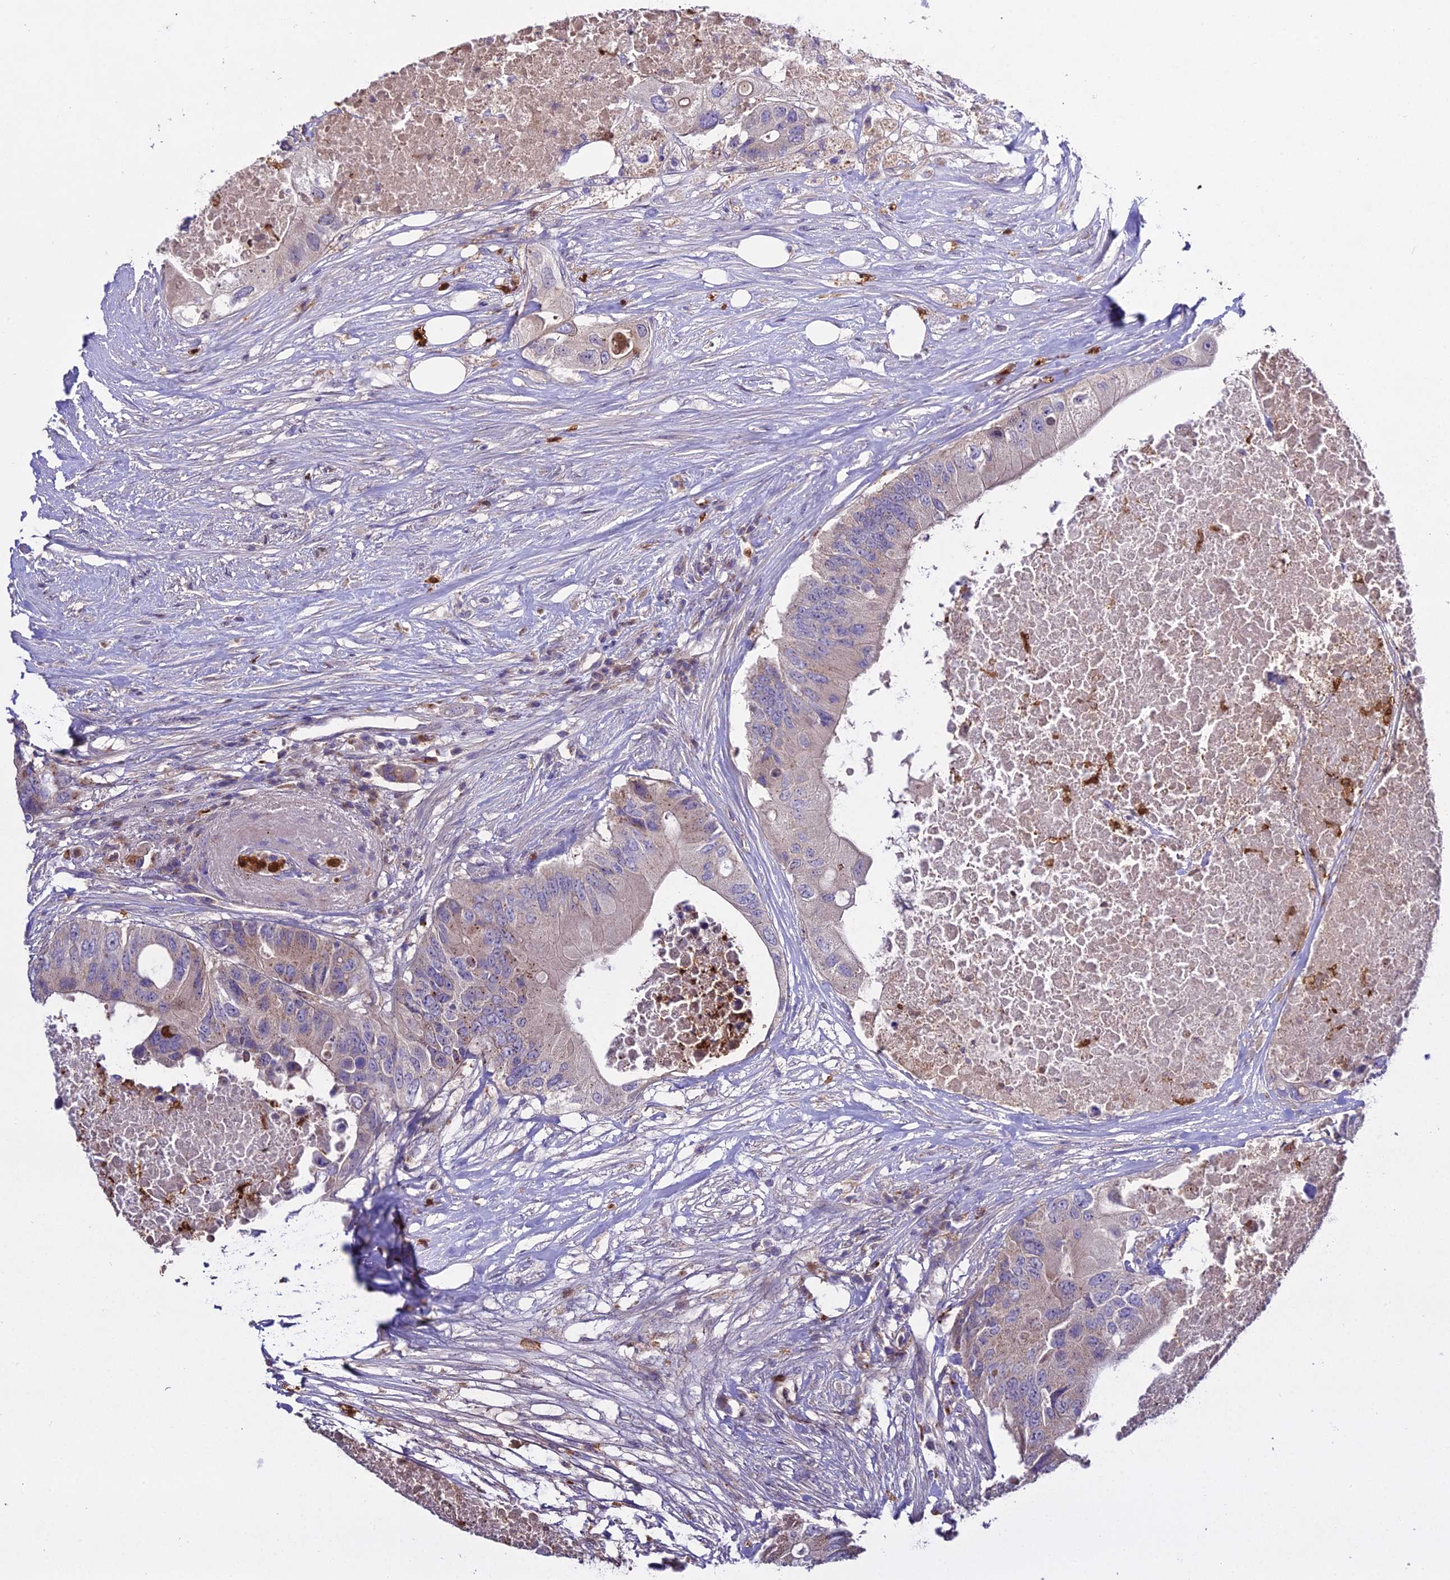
{"staining": {"intensity": "weak", "quantity": "<25%", "location": "cytoplasmic/membranous"}, "tissue": "colorectal cancer", "cell_type": "Tumor cells", "image_type": "cancer", "snomed": [{"axis": "morphology", "description": "Adenocarcinoma, NOS"}, {"axis": "topography", "description": "Colon"}], "caption": "This is an immunohistochemistry image of colorectal cancer. There is no positivity in tumor cells.", "gene": "EID2", "patient": {"sex": "male", "age": 71}}